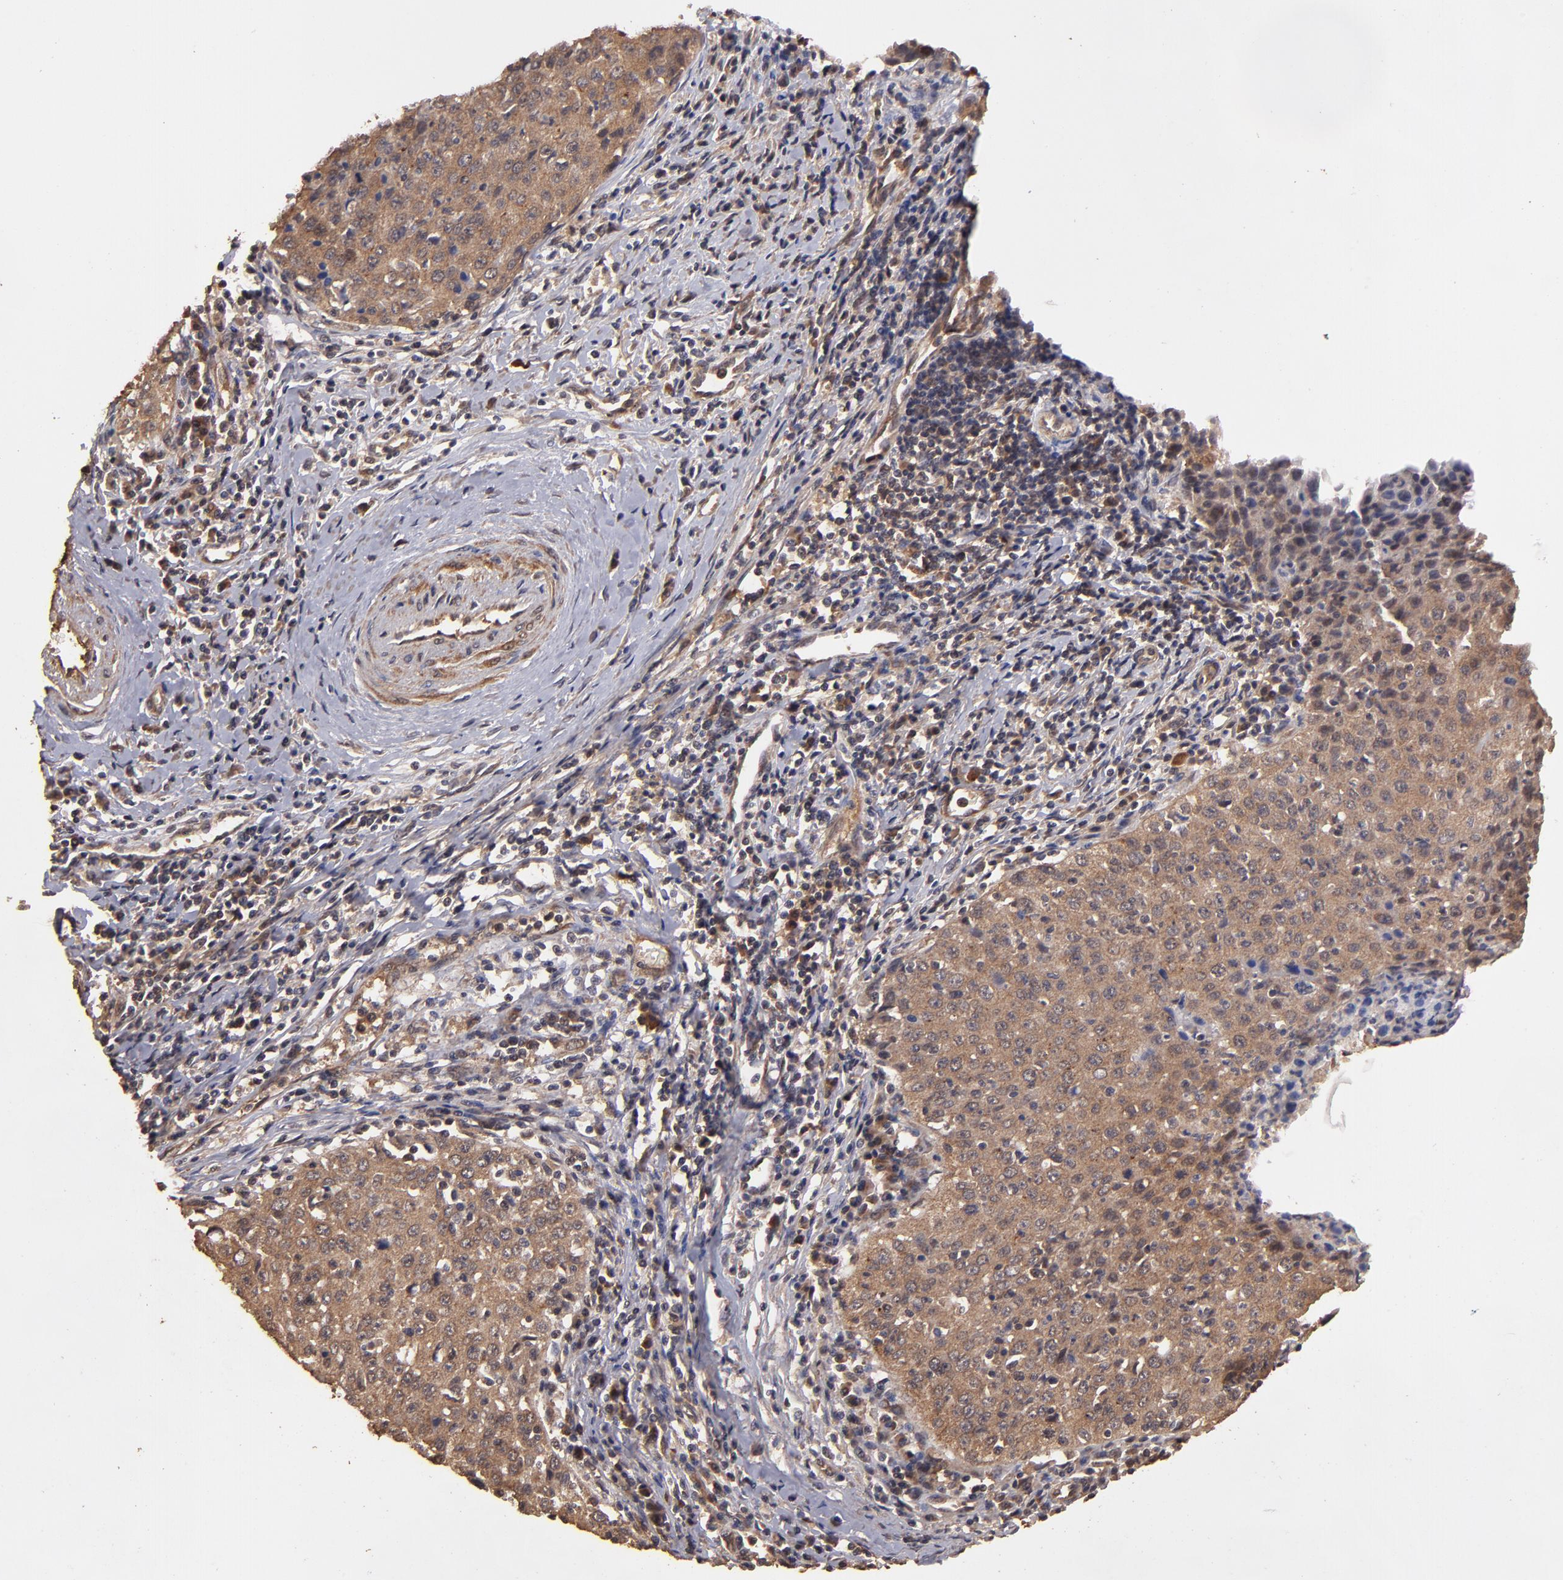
{"staining": {"intensity": "moderate", "quantity": ">75%", "location": "cytoplasmic/membranous"}, "tissue": "cervical cancer", "cell_type": "Tumor cells", "image_type": "cancer", "snomed": [{"axis": "morphology", "description": "Squamous cell carcinoma, NOS"}, {"axis": "topography", "description": "Cervix"}], "caption": "Approximately >75% of tumor cells in cervical squamous cell carcinoma demonstrate moderate cytoplasmic/membranous protein staining as visualized by brown immunohistochemical staining.", "gene": "TXNDC16", "patient": {"sex": "female", "age": 27}}